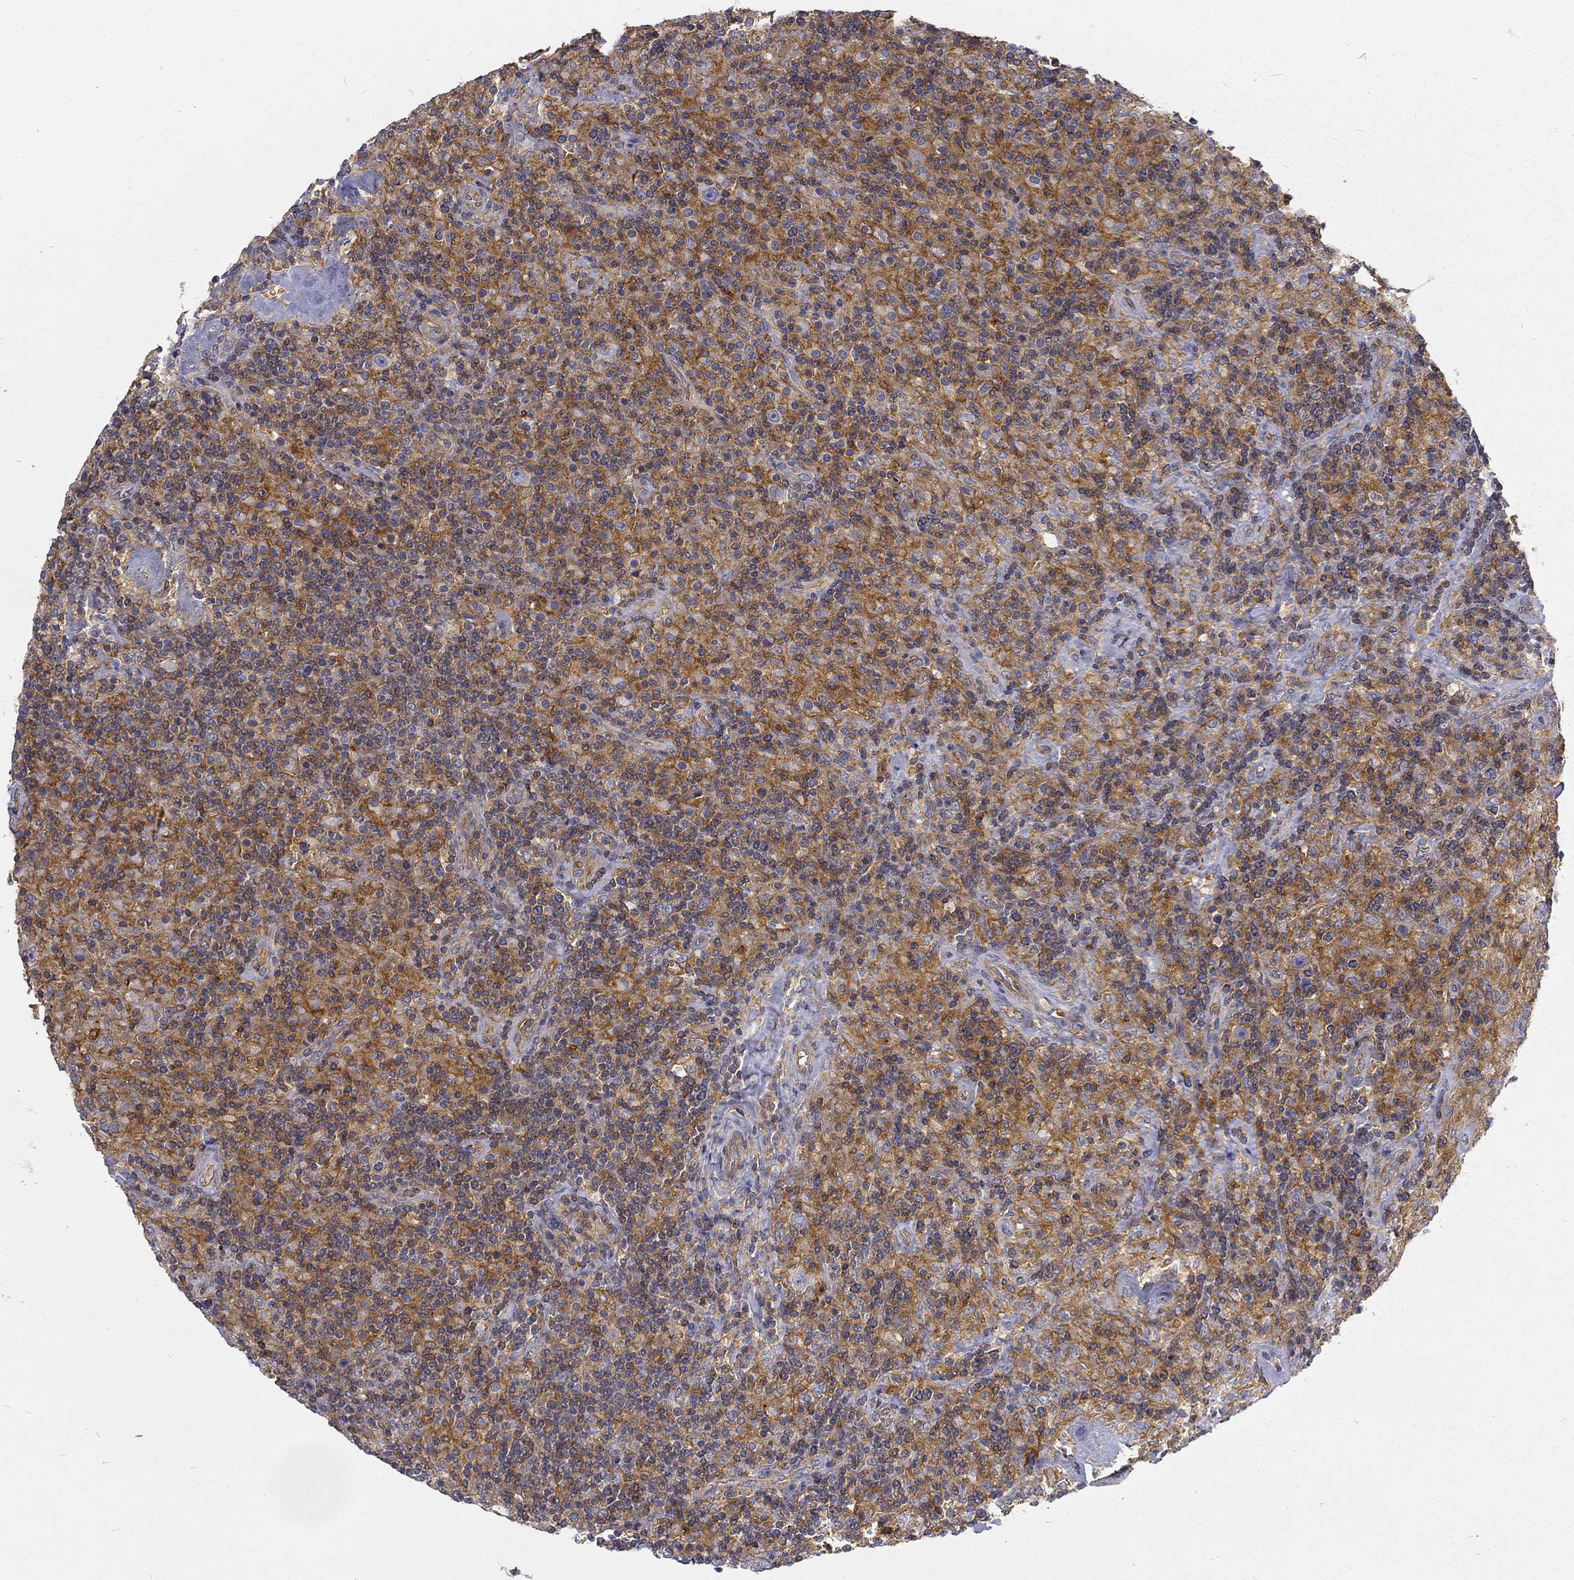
{"staining": {"intensity": "negative", "quantity": "none", "location": "none"}, "tissue": "lymphoma", "cell_type": "Tumor cells", "image_type": "cancer", "snomed": [{"axis": "morphology", "description": "Hodgkin's disease, NOS"}, {"axis": "topography", "description": "Lymph node"}], "caption": "A high-resolution micrograph shows IHC staining of lymphoma, which exhibits no significant staining in tumor cells.", "gene": "MTMR11", "patient": {"sex": "male", "age": 70}}